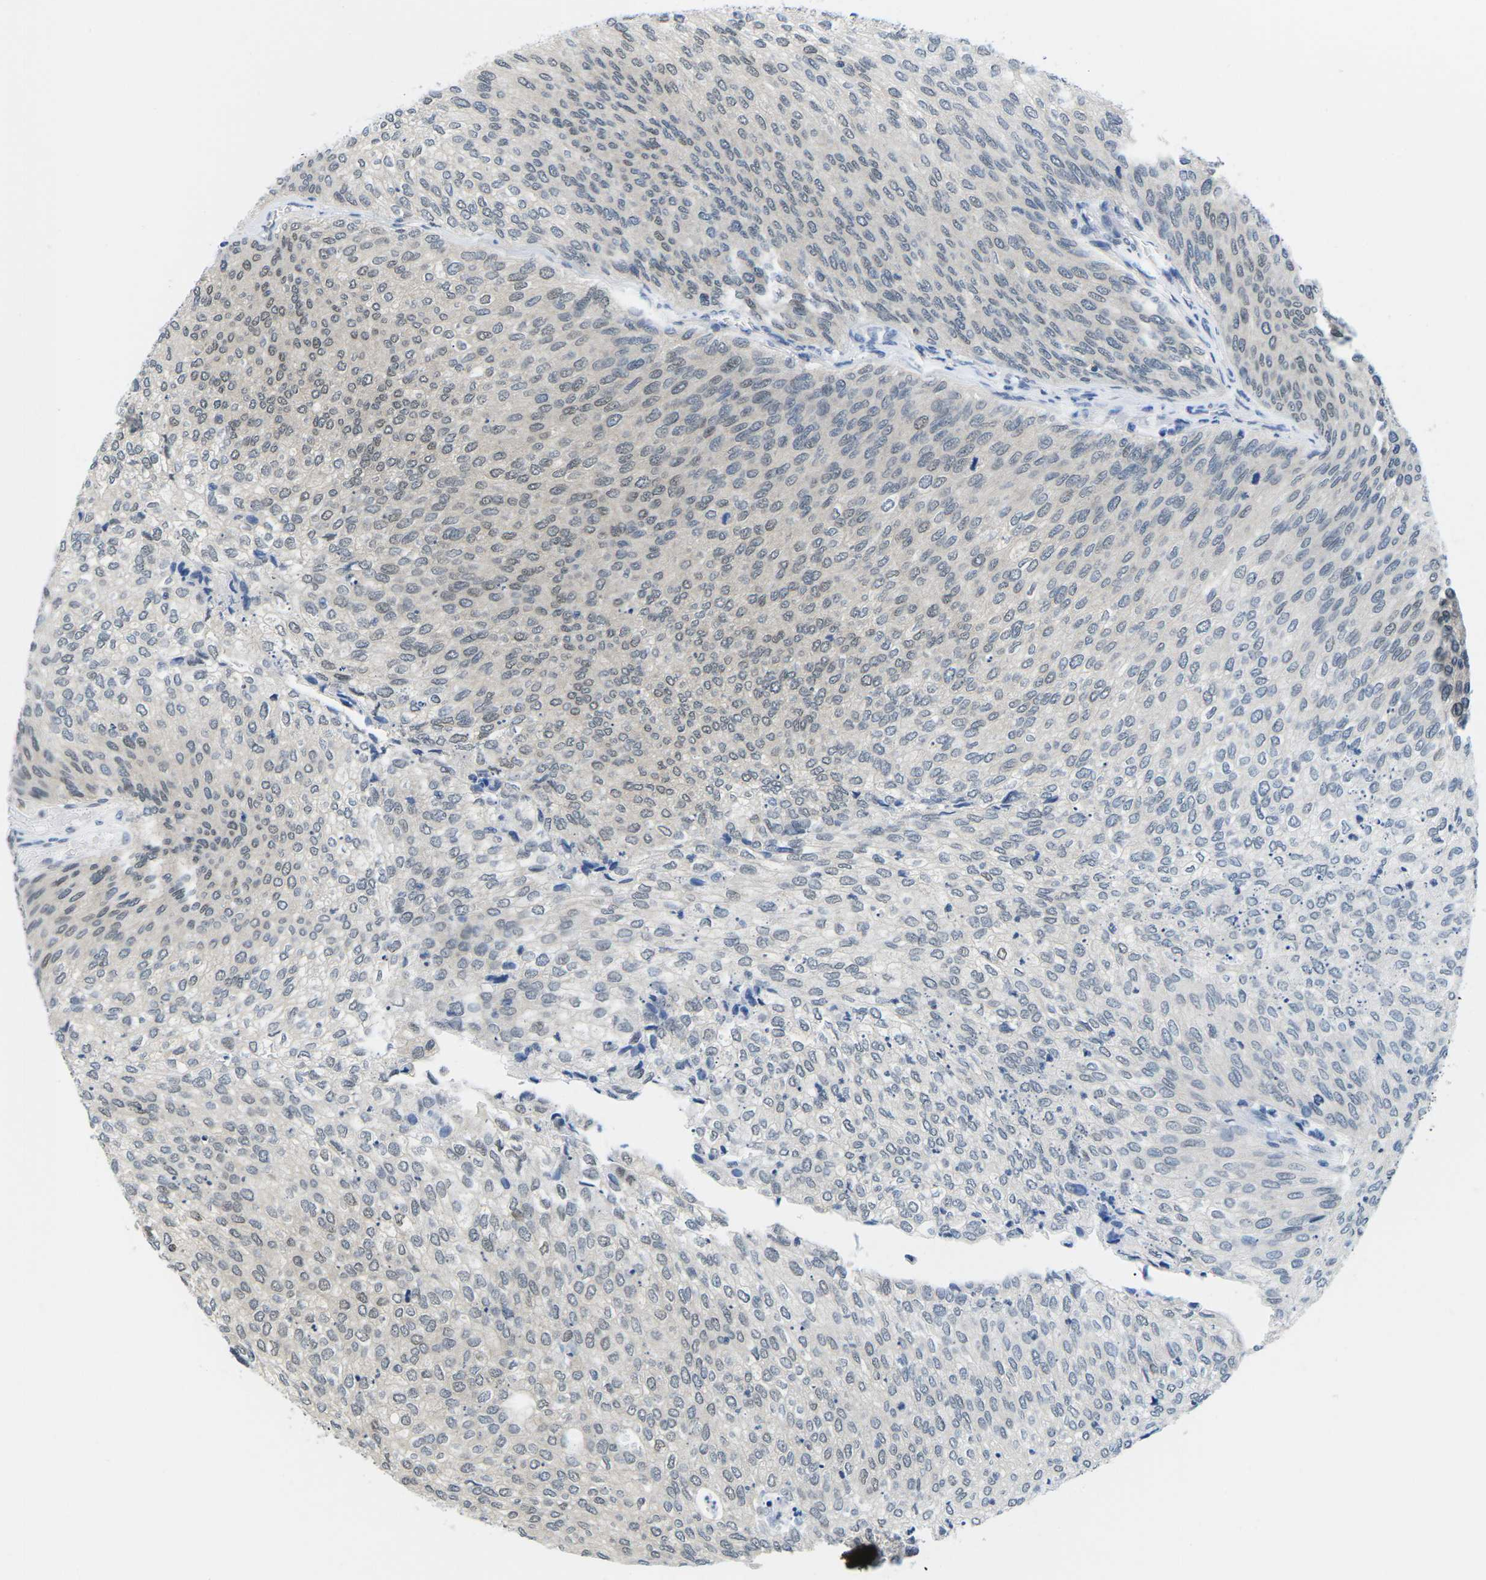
{"staining": {"intensity": "weak", "quantity": "<25%", "location": "nuclear"}, "tissue": "urothelial cancer", "cell_type": "Tumor cells", "image_type": "cancer", "snomed": [{"axis": "morphology", "description": "Urothelial carcinoma, Low grade"}, {"axis": "topography", "description": "Urinary bladder"}], "caption": "Immunohistochemistry of urothelial cancer displays no staining in tumor cells.", "gene": "UBA7", "patient": {"sex": "female", "age": 79}}